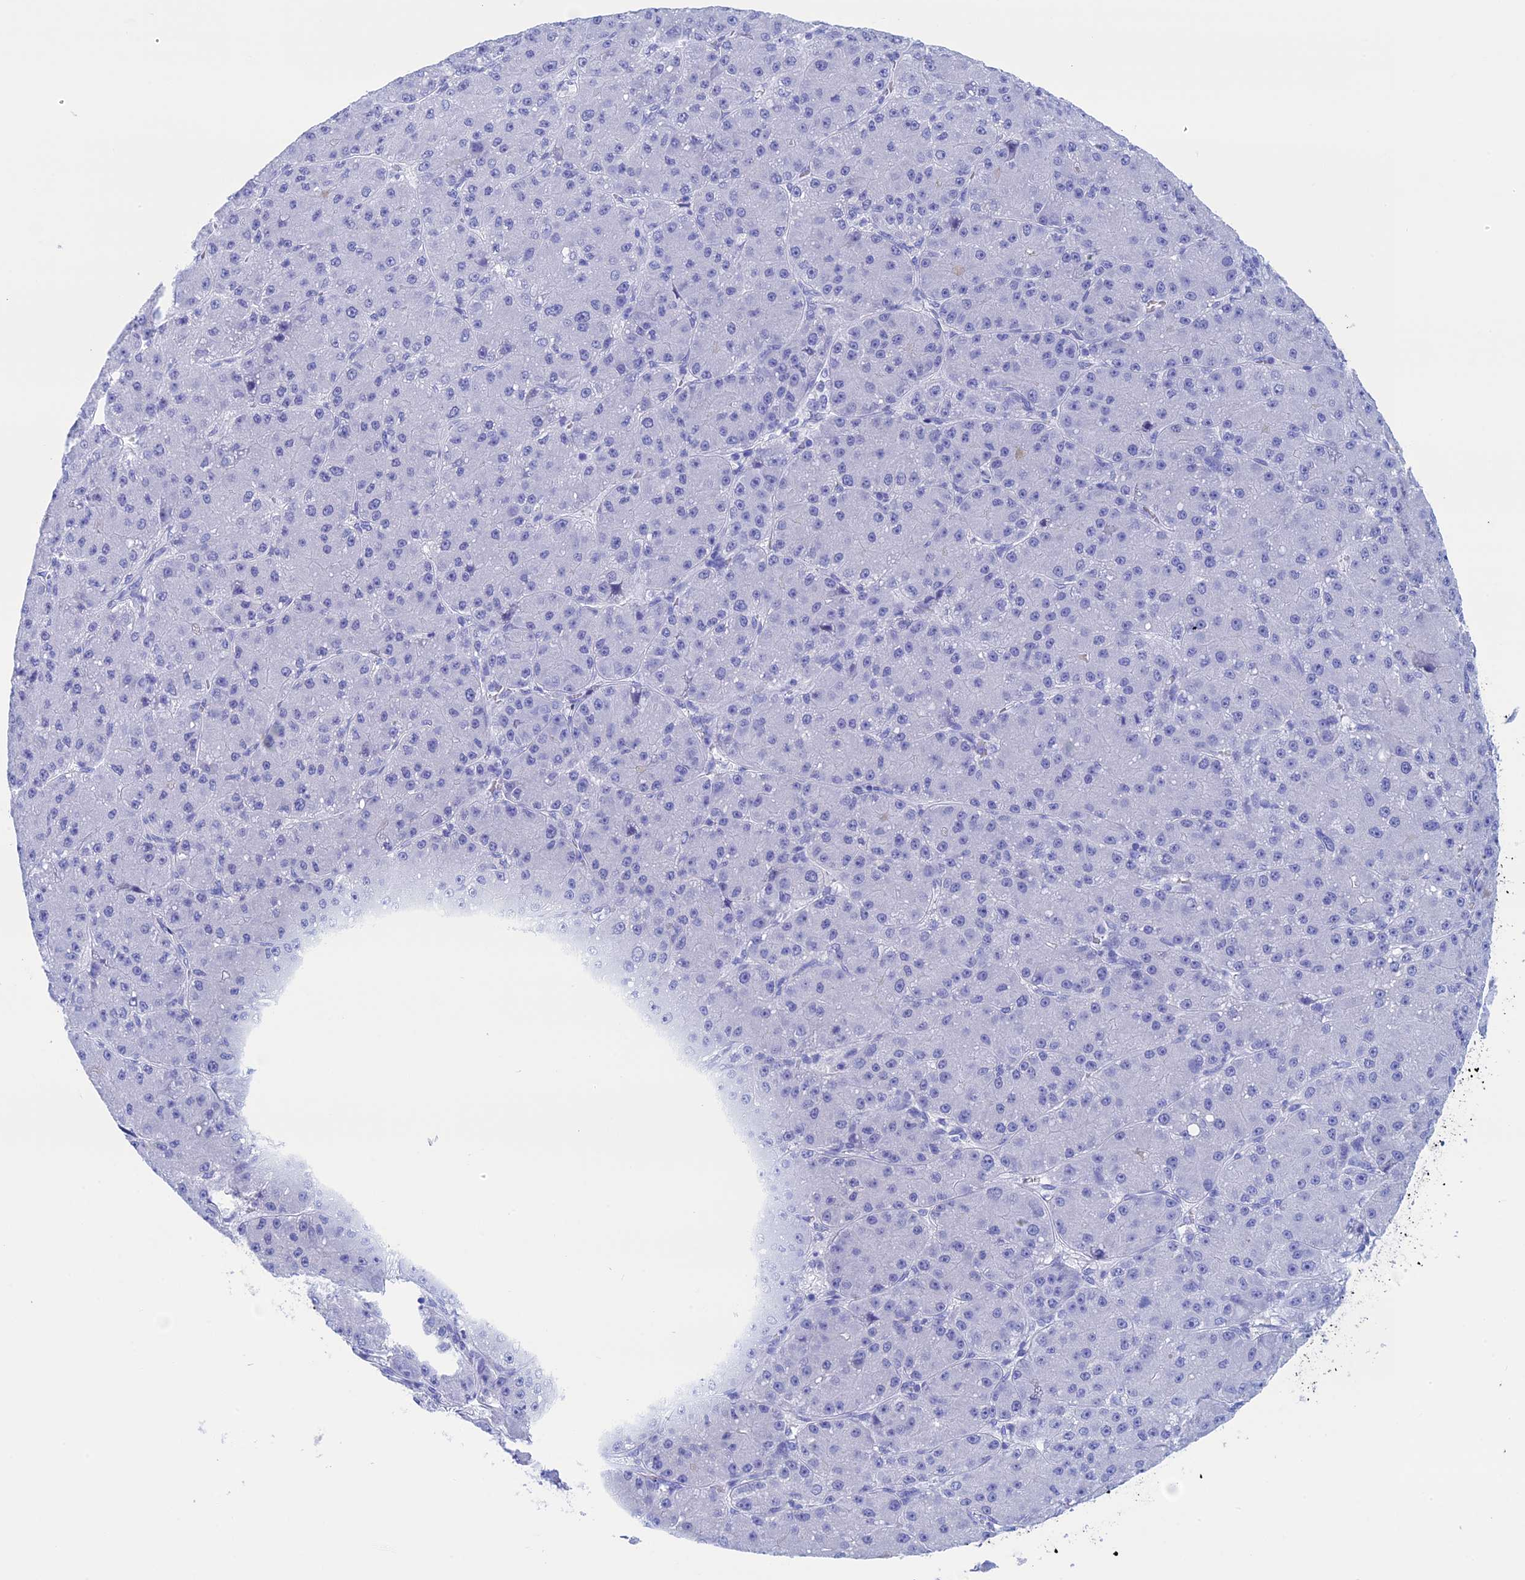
{"staining": {"intensity": "negative", "quantity": "none", "location": "none"}, "tissue": "liver cancer", "cell_type": "Tumor cells", "image_type": "cancer", "snomed": [{"axis": "morphology", "description": "Carcinoma, Hepatocellular, NOS"}, {"axis": "topography", "description": "Liver"}], "caption": "Tumor cells show no significant staining in hepatocellular carcinoma (liver).", "gene": "TEX101", "patient": {"sex": "male", "age": 67}}